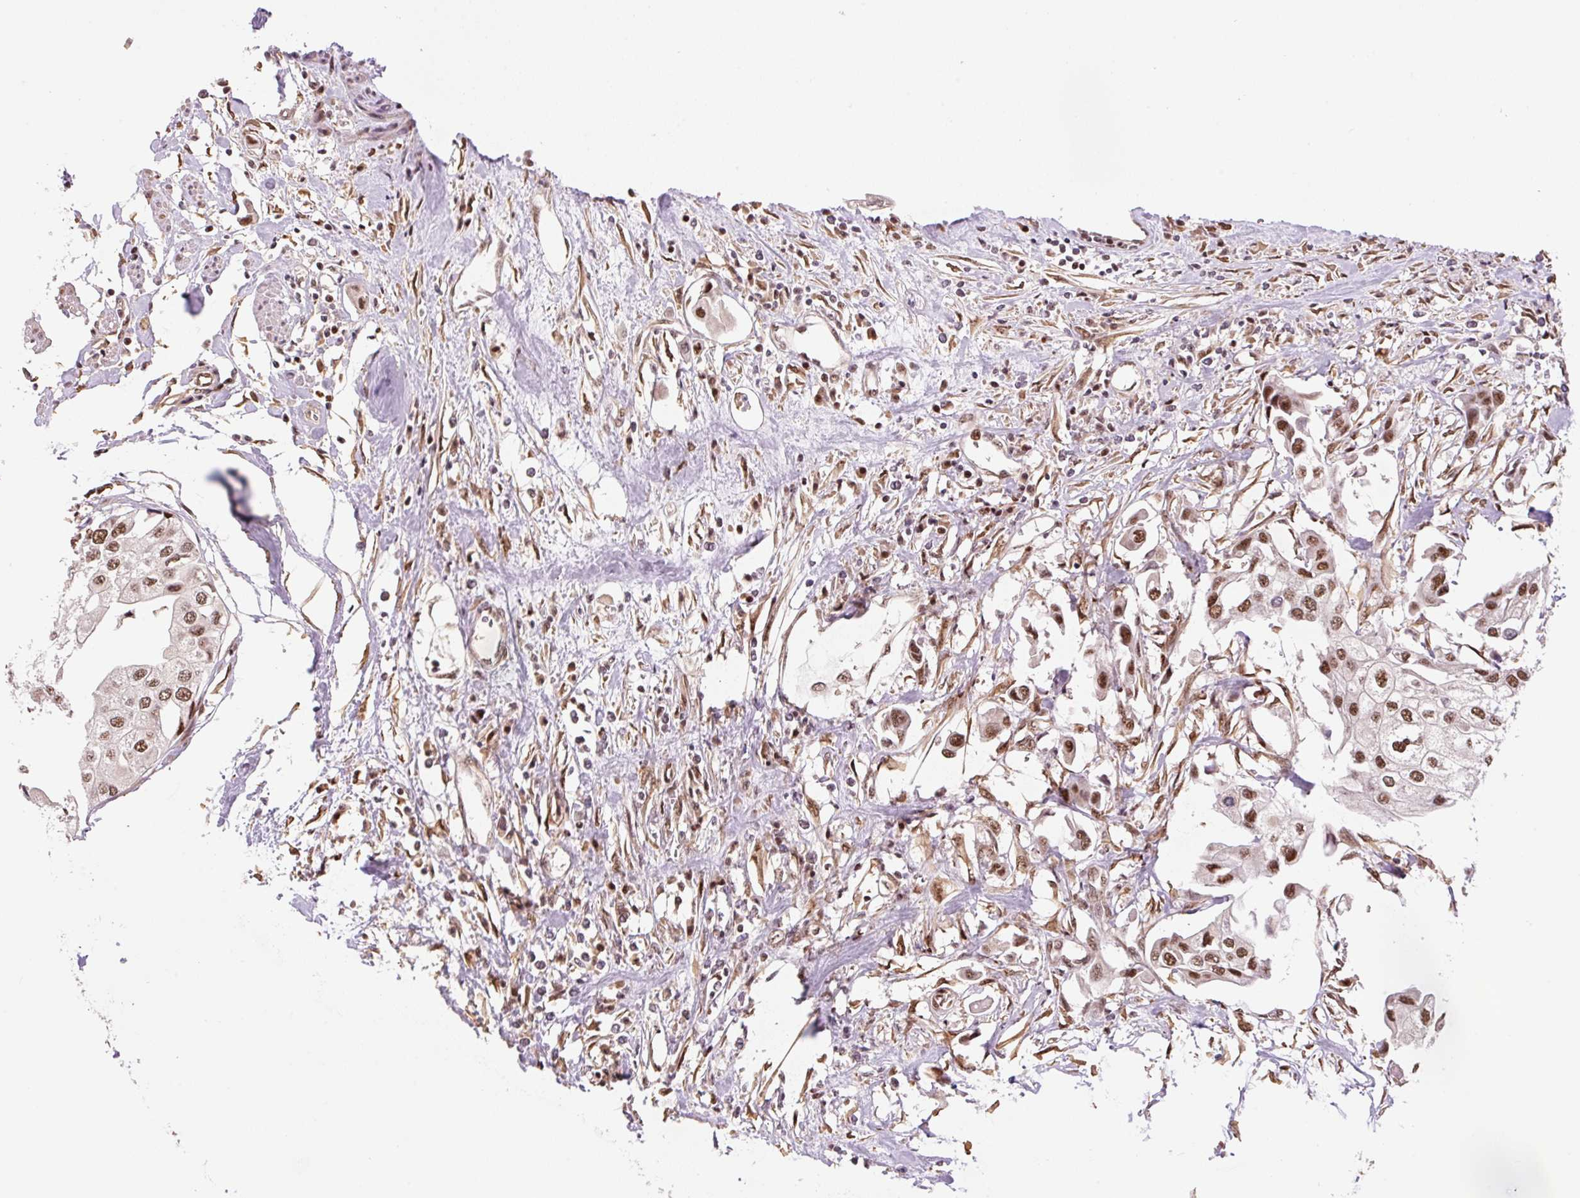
{"staining": {"intensity": "moderate", "quantity": ">75%", "location": "nuclear"}, "tissue": "urothelial cancer", "cell_type": "Tumor cells", "image_type": "cancer", "snomed": [{"axis": "morphology", "description": "Urothelial carcinoma, High grade"}, {"axis": "topography", "description": "Urinary bladder"}], "caption": "Urothelial carcinoma (high-grade) stained with a brown dye demonstrates moderate nuclear positive staining in about >75% of tumor cells.", "gene": "INTS8", "patient": {"sex": "male", "age": 64}}